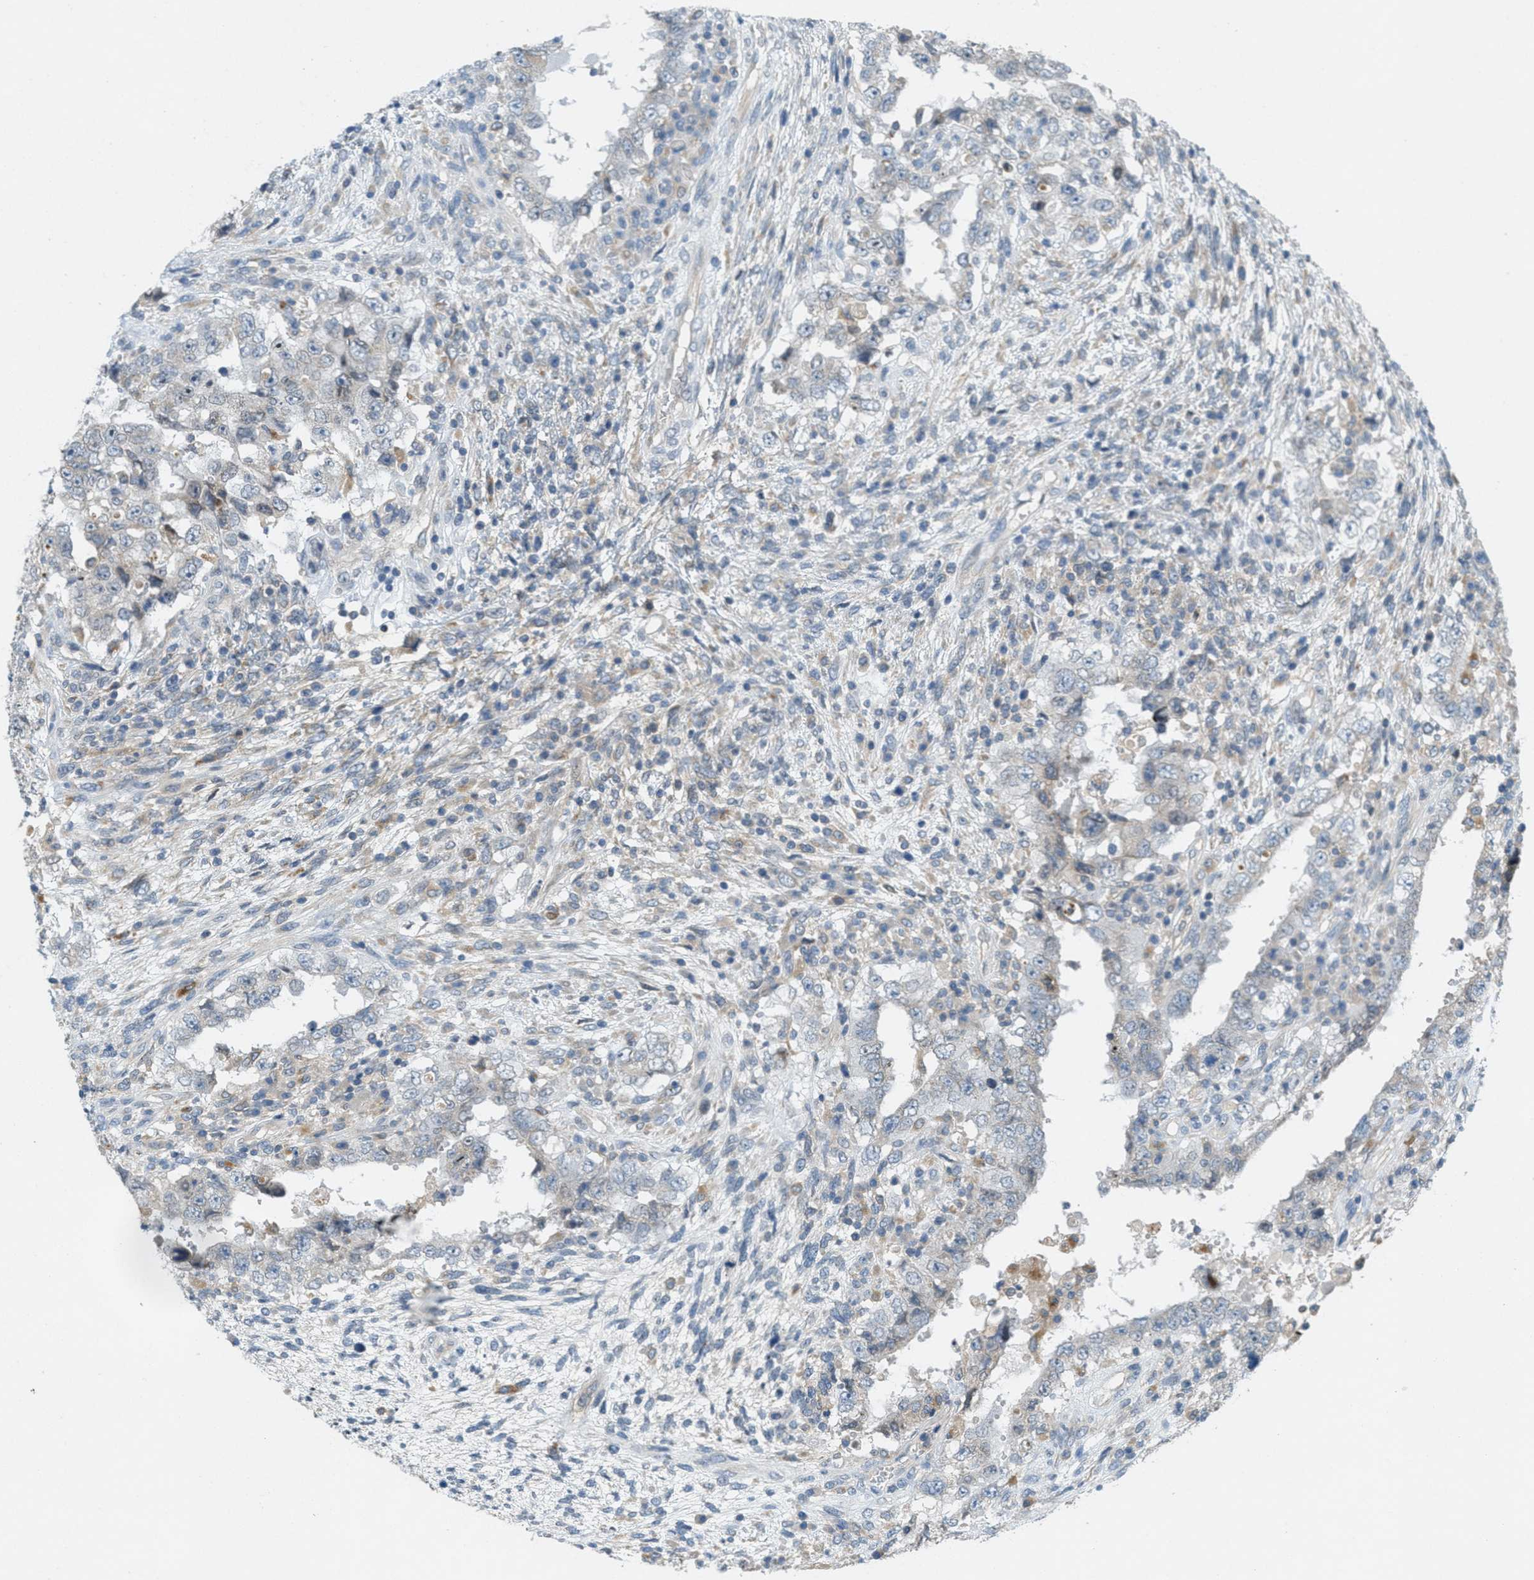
{"staining": {"intensity": "negative", "quantity": "none", "location": "none"}, "tissue": "testis cancer", "cell_type": "Tumor cells", "image_type": "cancer", "snomed": [{"axis": "morphology", "description": "Carcinoma, Embryonal, NOS"}, {"axis": "topography", "description": "Testis"}], "caption": "An image of human testis cancer is negative for staining in tumor cells.", "gene": "SIGMAR1", "patient": {"sex": "male", "age": 26}}